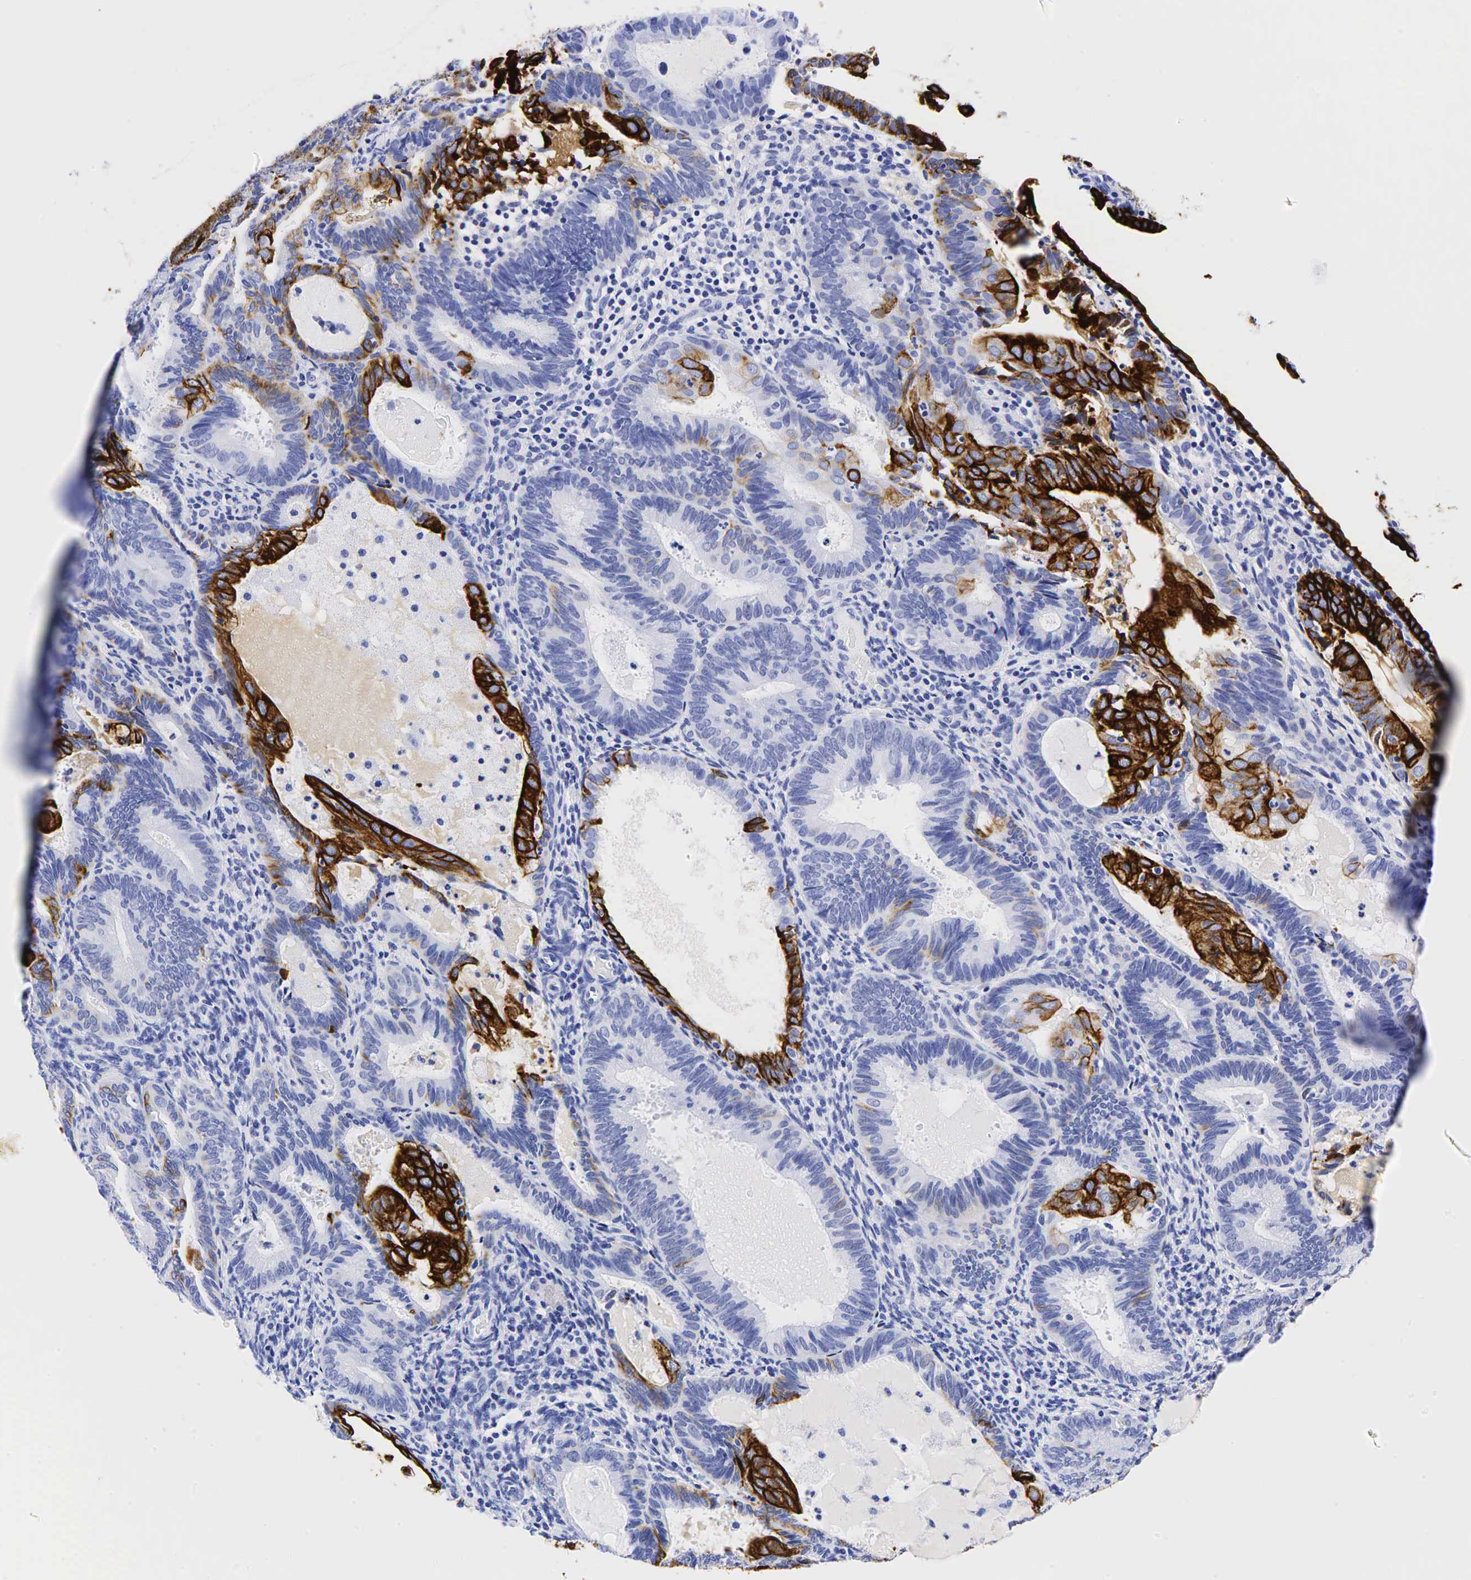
{"staining": {"intensity": "moderate", "quantity": "25%-75%", "location": "cytoplasmic/membranous"}, "tissue": "endometrial cancer", "cell_type": "Tumor cells", "image_type": "cancer", "snomed": [{"axis": "morphology", "description": "Adenocarcinoma, NOS"}, {"axis": "topography", "description": "Endometrium"}], "caption": "Moderate cytoplasmic/membranous expression for a protein is seen in about 25%-75% of tumor cells of adenocarcinoma (endometrial) using IHC.", "gene": "KRT7", "patient": {"sex": "female", "age": 63}}